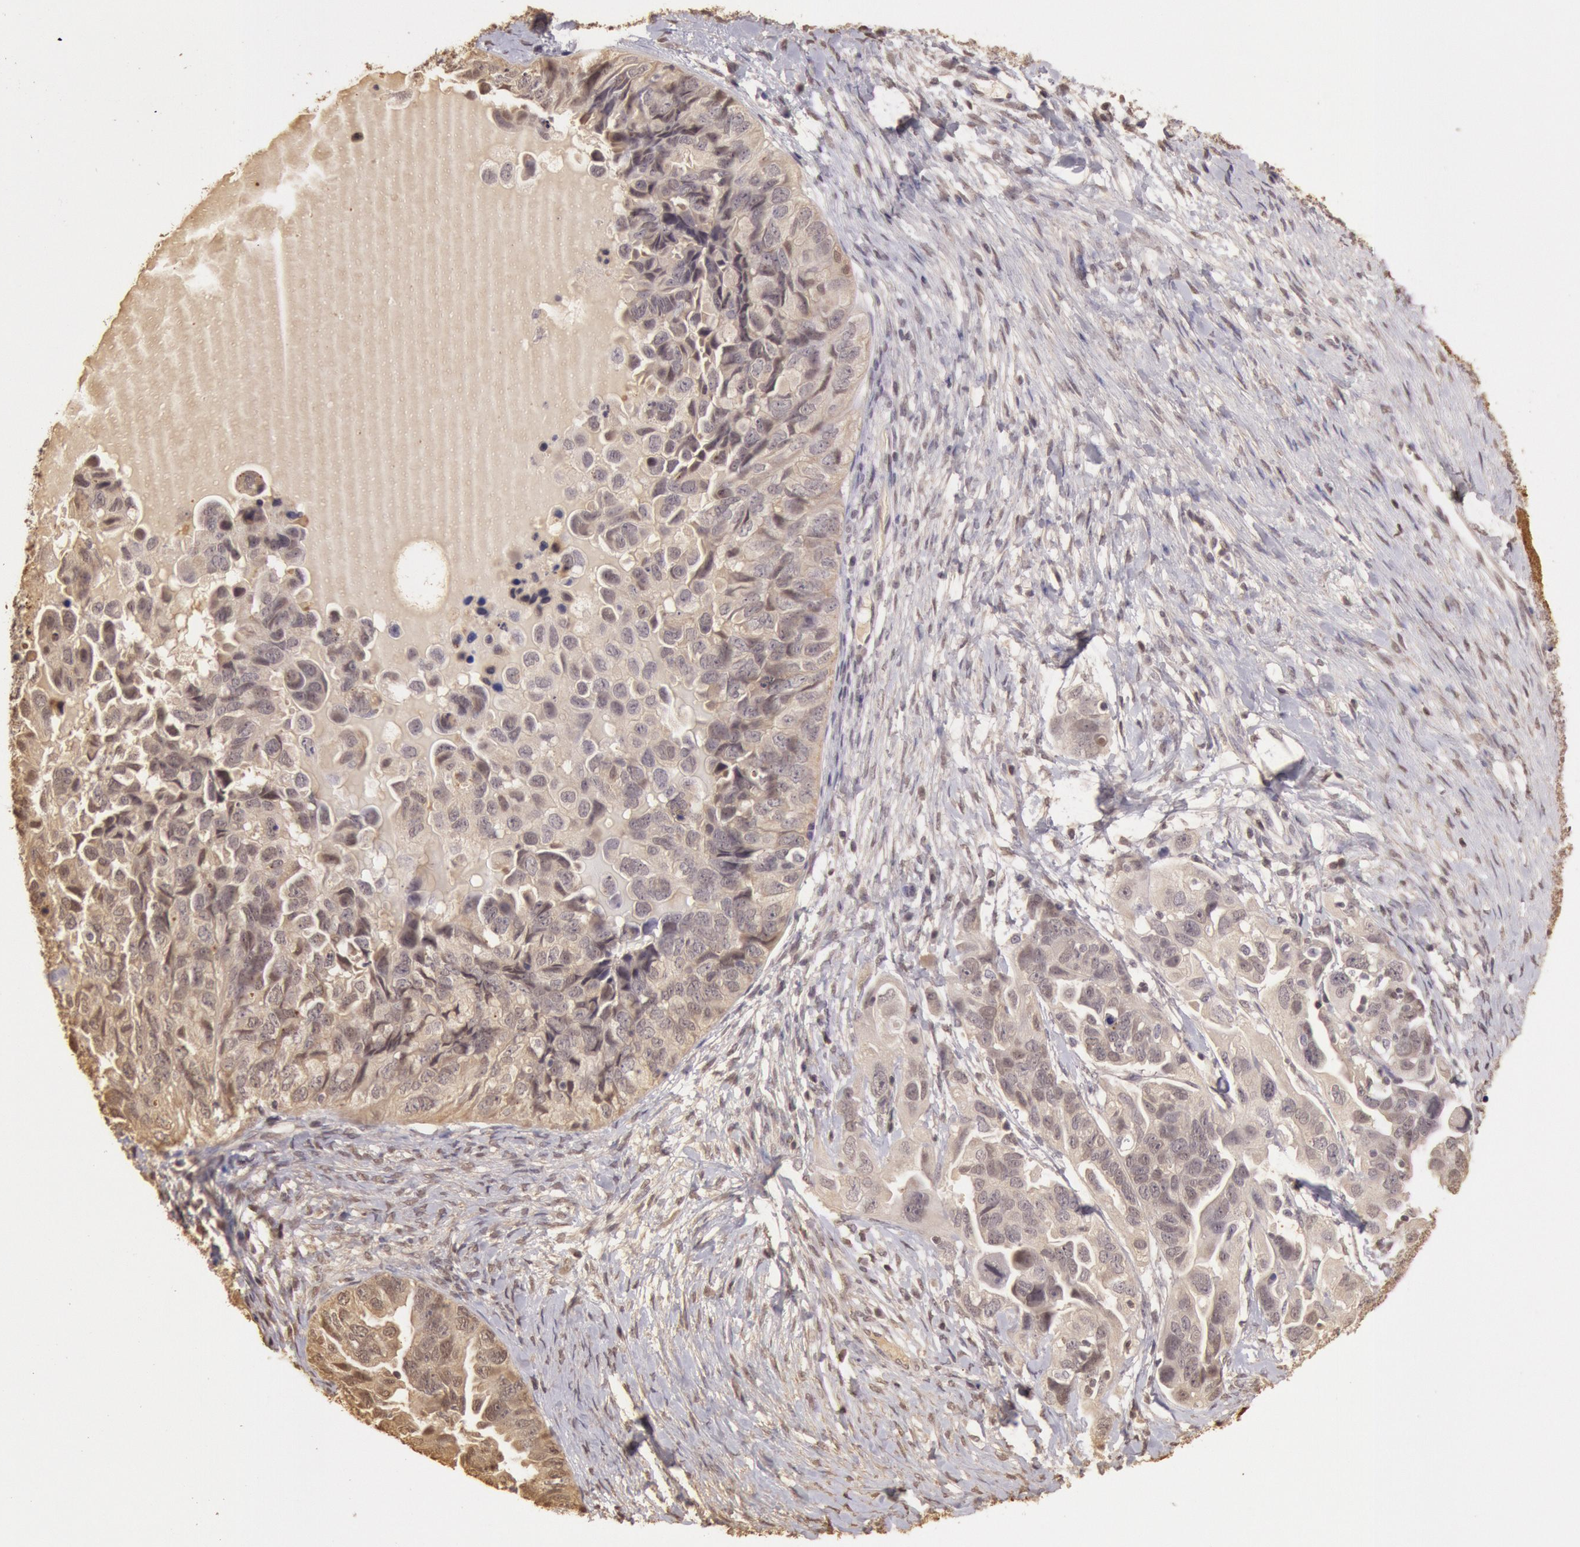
{"staining": {"intensity": "weak", "quantity": "25%-75%", "location": "cytoplasmic/membranous,nuclear"}, "tissue": "ovarian cancer", "cell_type": "Tumor cells", "image_type": "cancer", "snomed": [{"axis": "morphology", "description": "Cystadenocarcinoma, serous, NOS"}, {"axis": "topography", "description": "Ovary"}], "caption": "Immunohistochemistry (DAB (3,3'-diaminobenzidine)) staining of human ovarian cancer displays weak cytoplasmic/membranous and nuclear protein positivity in approximately 25%-75% of tumor cells.", "gene": "SOD1", "patient": {"sex": "female", "age": 82}}